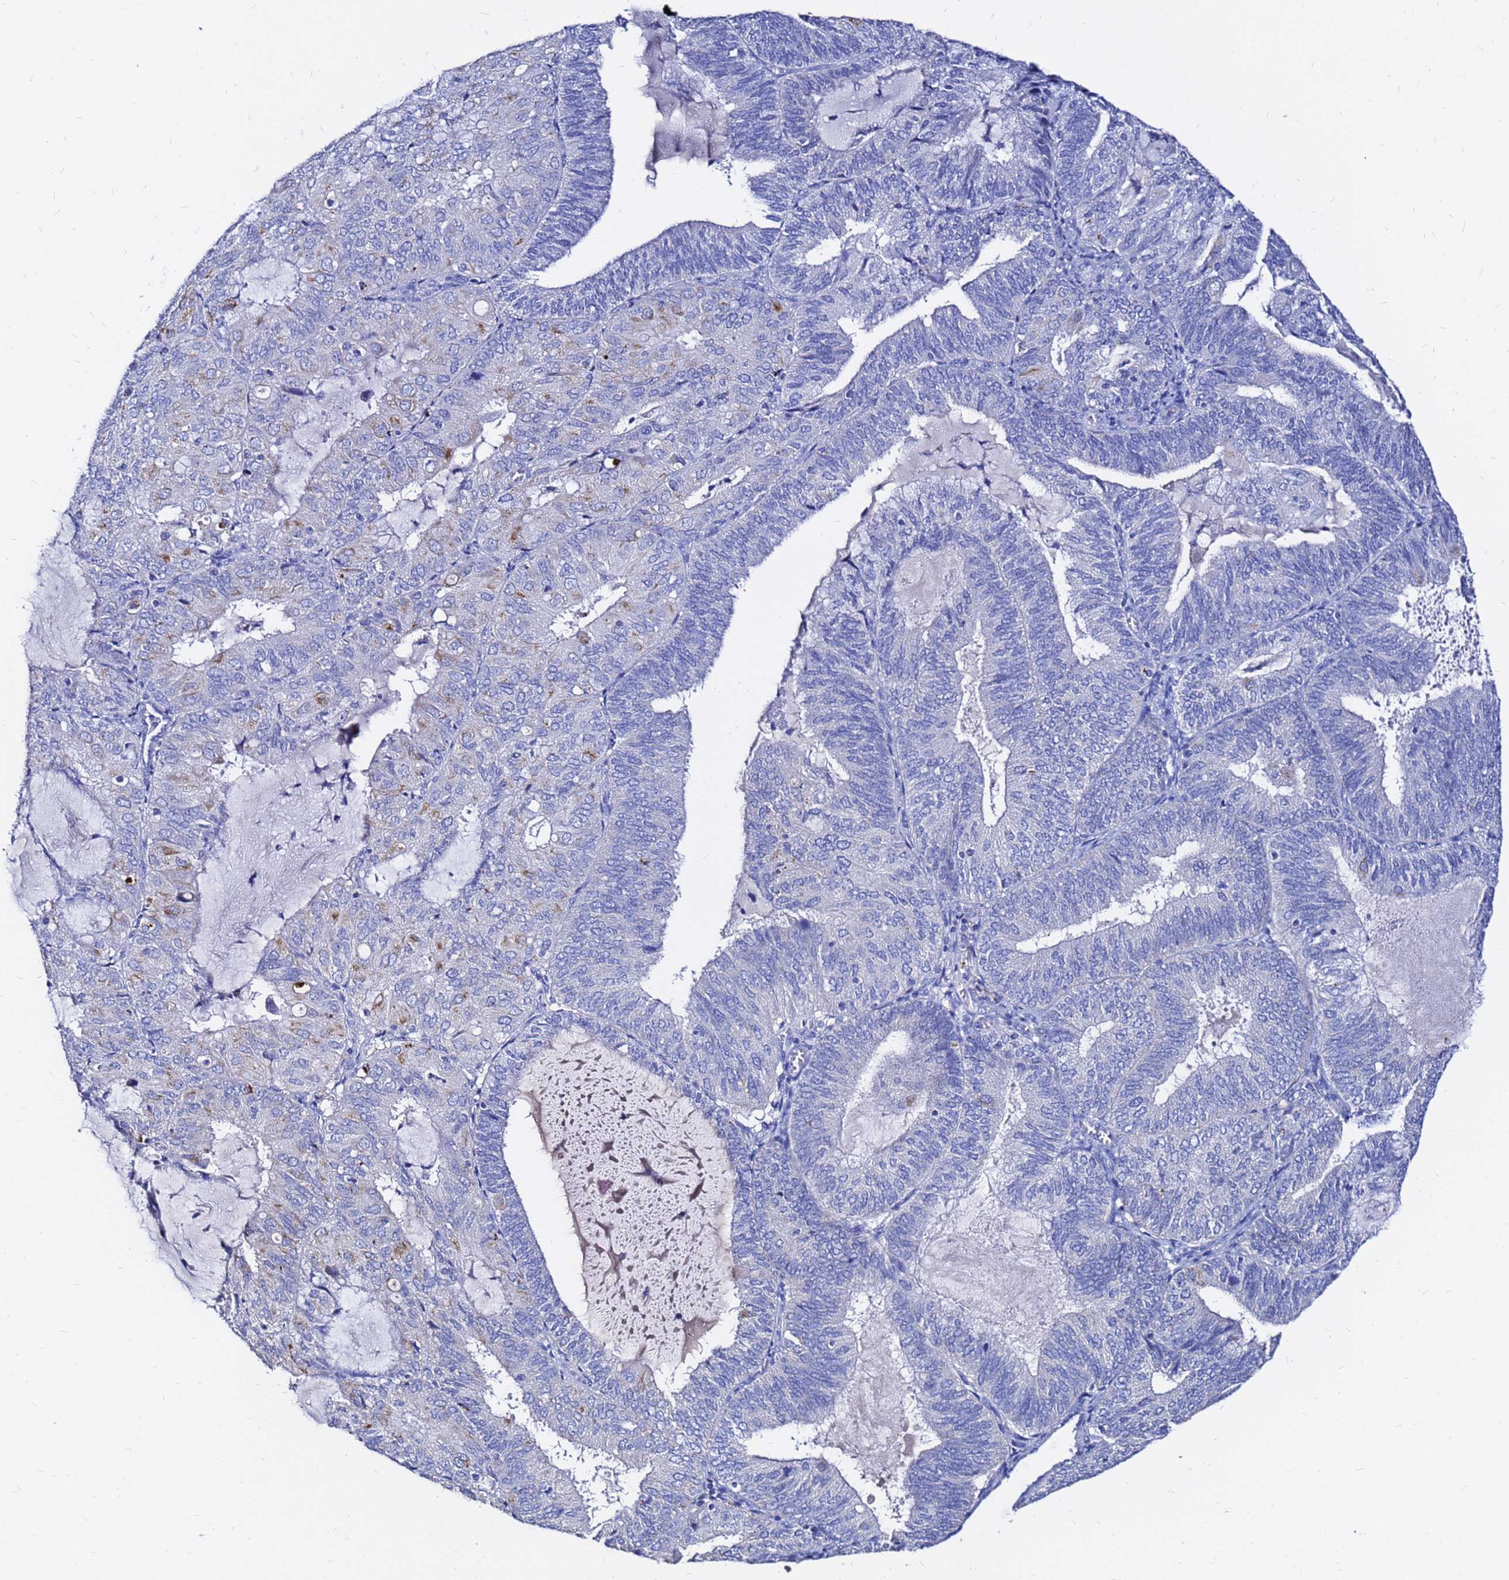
{"staining": {"intensity": "moderate", "quantity": "<25%", "location": "cytoplasmic/membranous"}, "tissue": "endometrial cancer", "cell_type": "Tumor cells", "image_type": "cancer", "snomed": [{"axis": "morphology", "description": "Adenocarcinoma, NOS"}, {"axis": "topography", "description": "Endometrium"}], "caption": "This image shows endometrial adenocarcinoma stained with immunohistochemistry to label a protein in brown. The cytoplasmic/membranous of tumor cells show moderate positivity for the protein. Nuclei are counter-stained blue.", "gene": "FAM183A", "patient": {"sex": "female", "age": 81}}